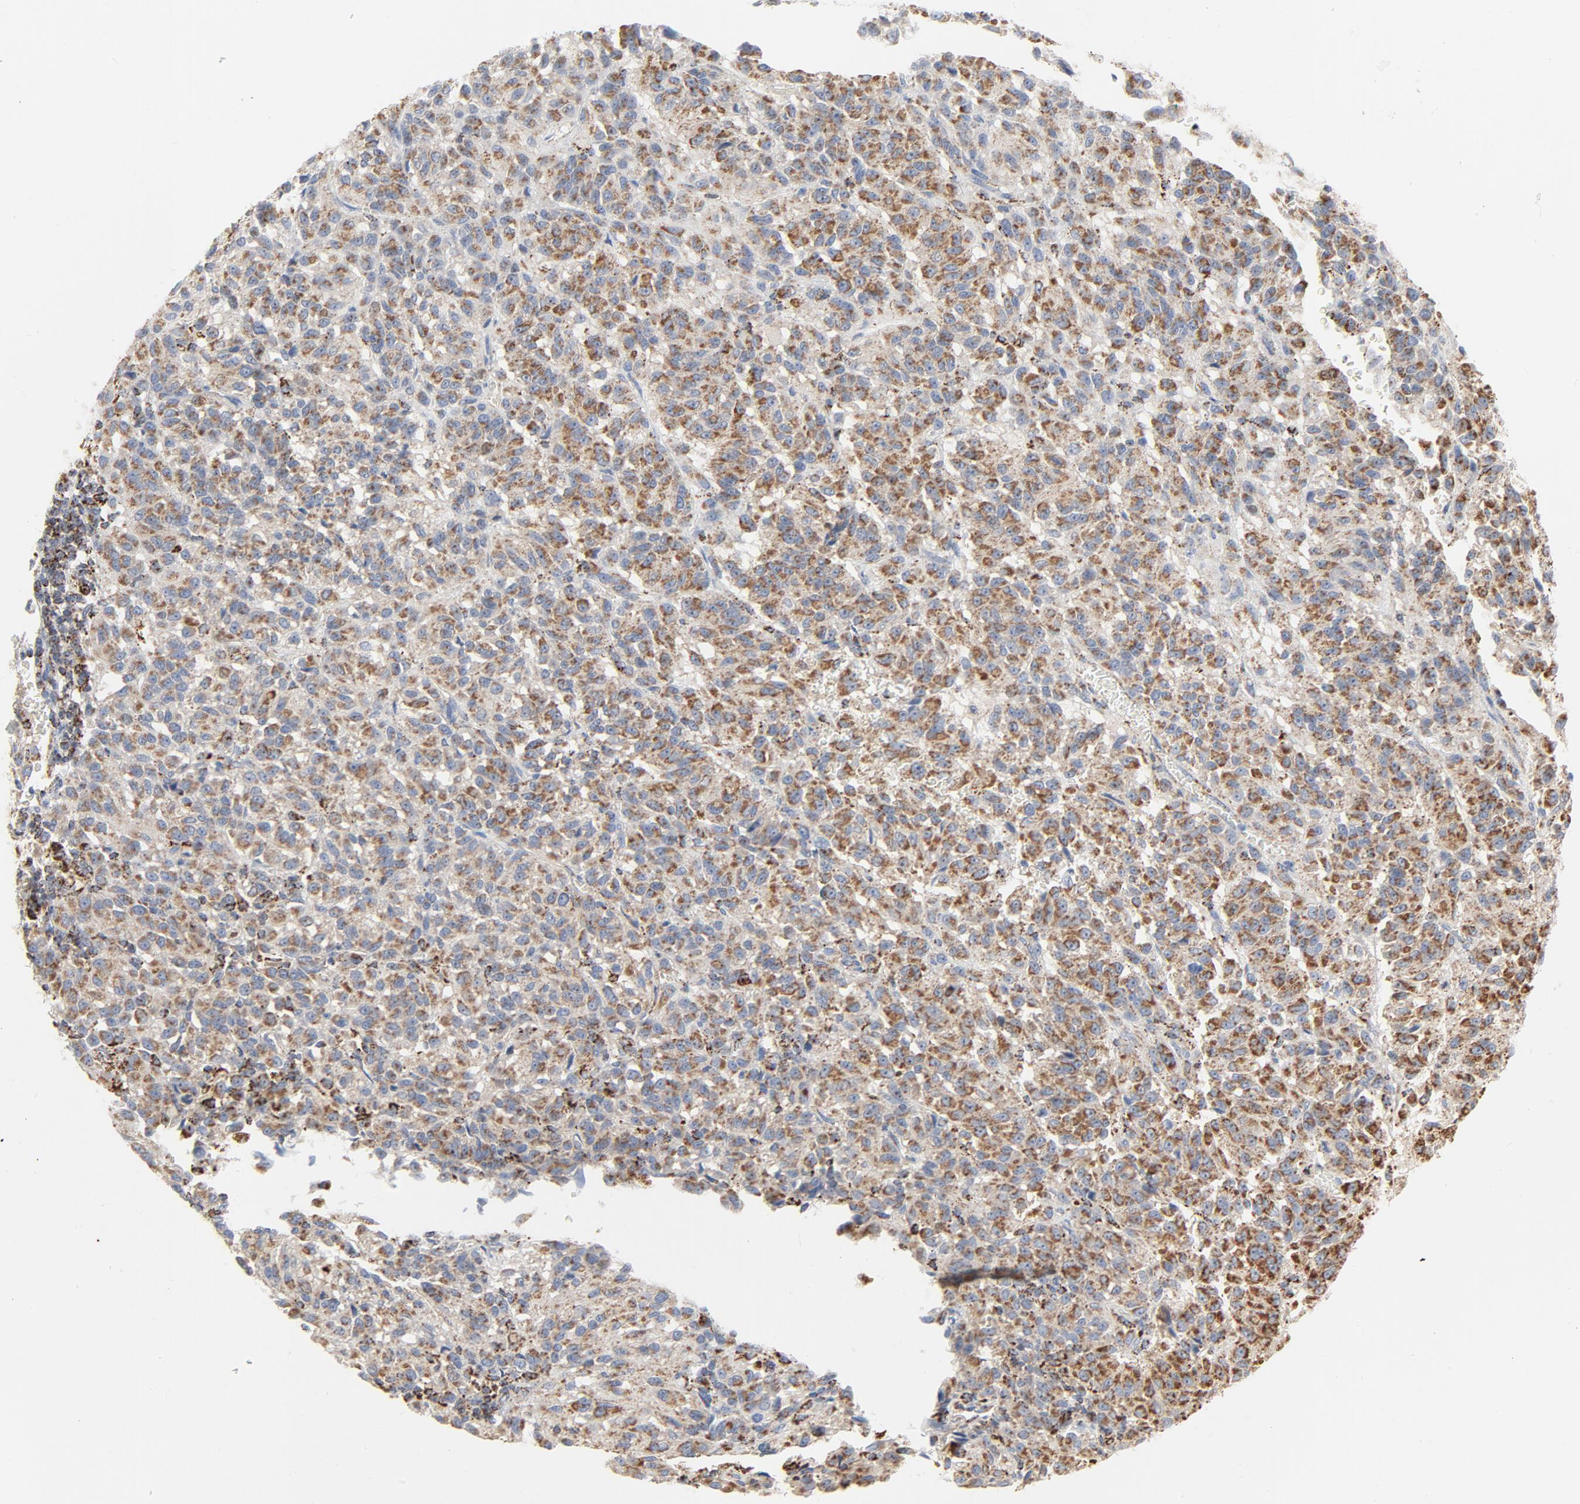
{"staining": {"intensity": "moderate", "quantity": ">75%", "location": "cytoplasmic/membranous"}, "tissue": "melanoma", "cell_type": "Tumor cells", "image_type": "cancer", "snomed": [{"axis": "morphology", "description": "Malignant melanoma, Metastatic site"}, {"axis": "topography", "description": "Lung"}], "caption": "Protein staining displays moderate cytoplasmic/membranous positivity in approximately >75% of tumor cells in malignant melanoma (metastatic site).", "gene": "SETD3", "patient": {"sex": "male", "age": 64}}